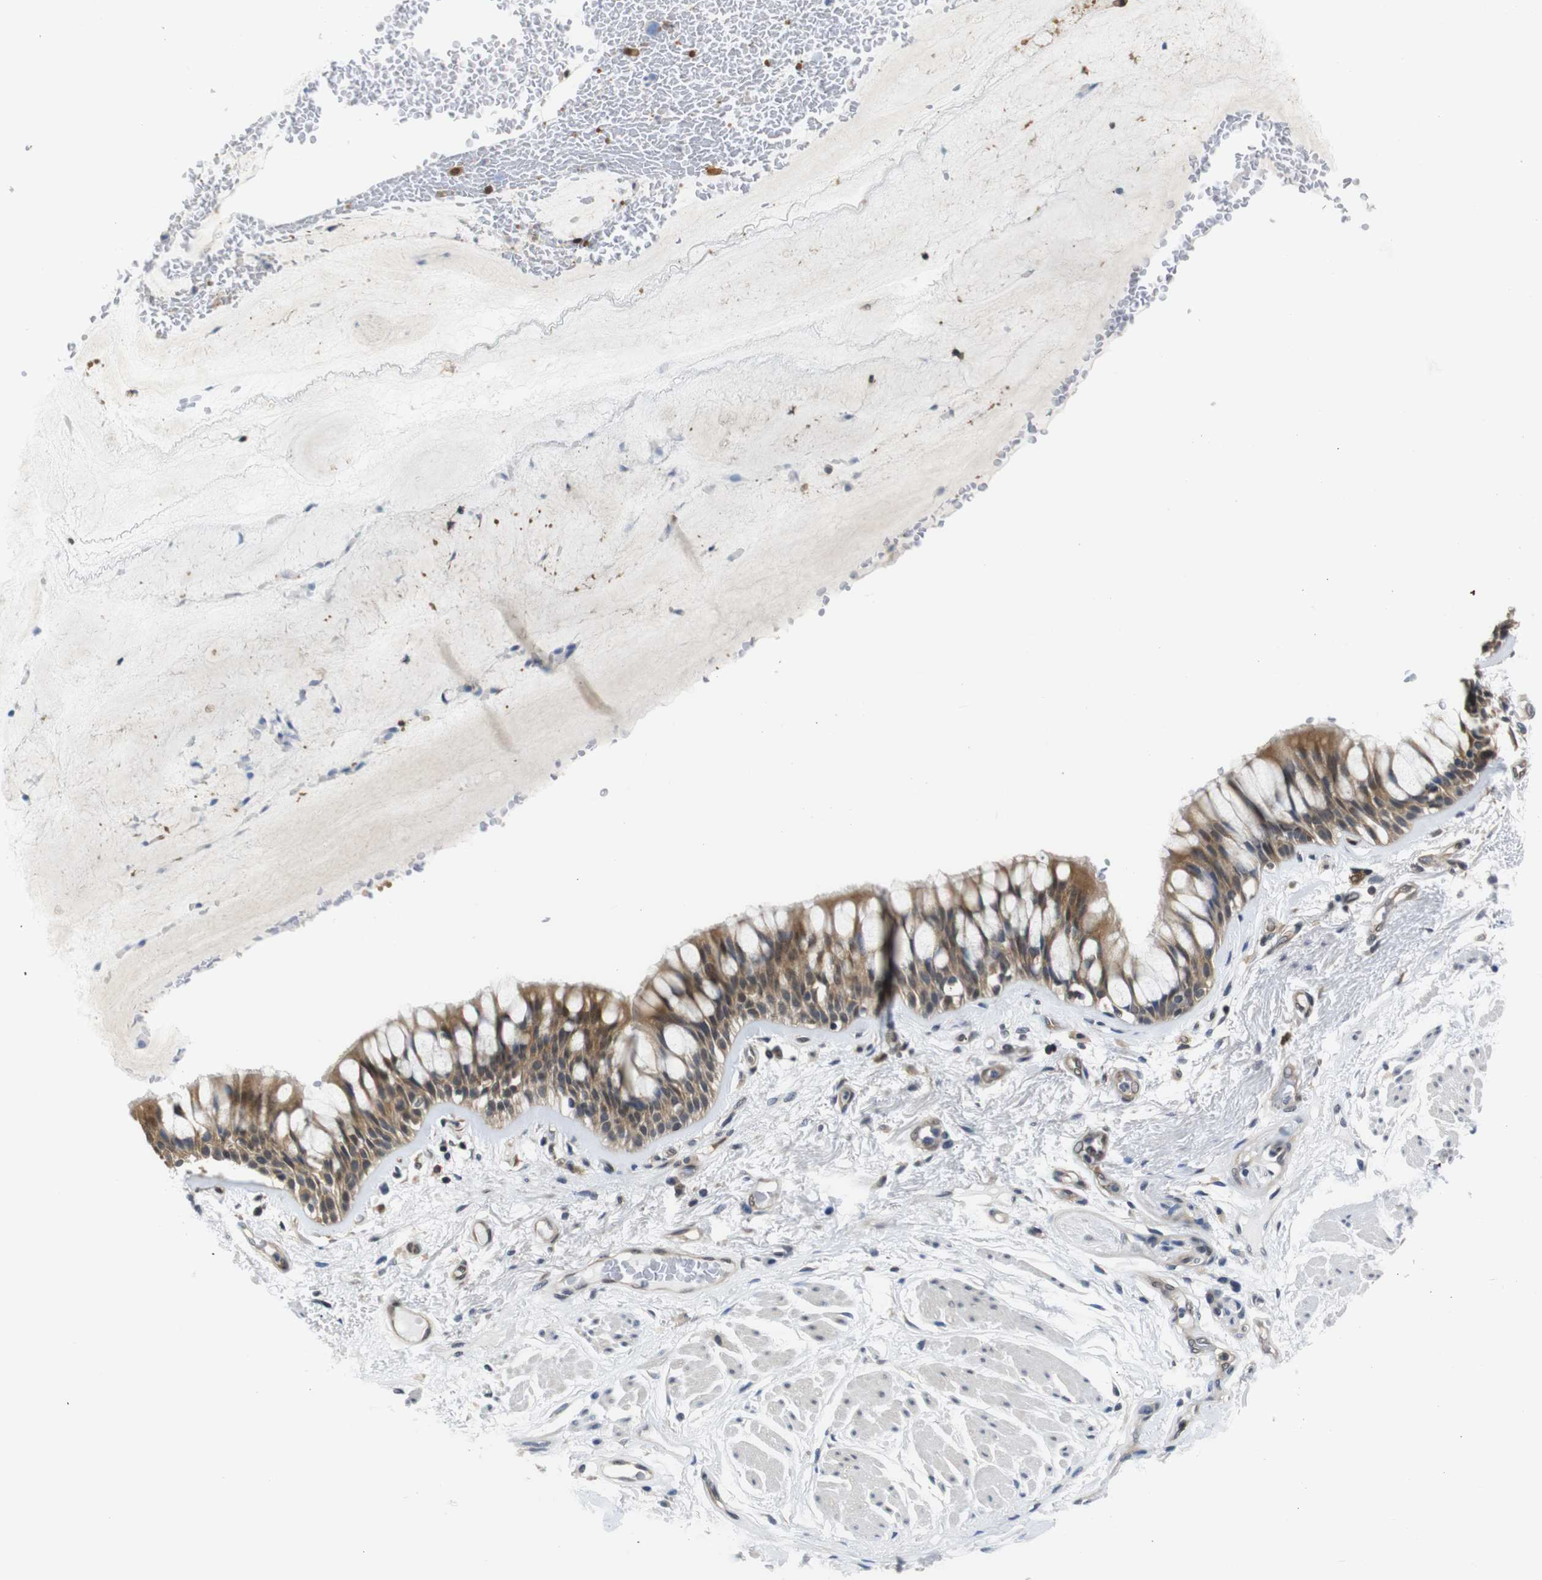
{"staining": {"intensity": "moderate", "quantity": ">75%", "location": "cytoplasmic/membranous,nuclear"}, "tissue": "bronchus", "cell_type": "Respiratory epithelial cells", "image_type": "normal", "snomed": [{"axis": "morphology", "description": "Normal tissue, NOS"}, {"axis": "topography", "description": "Bronchus"}], "caption": "Immunohistochemistry (IHC) staining of benign bronchus, which shows medium levels of moderate cytoplasmic/membranous,nuclear positivity in about >75% of respiratory epithelial cells indicating moderate cytoplasmic/membranous,nuclear protein staining. The staining was performed using DAB (brown) for protein detection and nuclei were counterstained in hematoxylin (blue).", "gene": "UBXN1", "patient": {"sex": "male", "age": 66}}